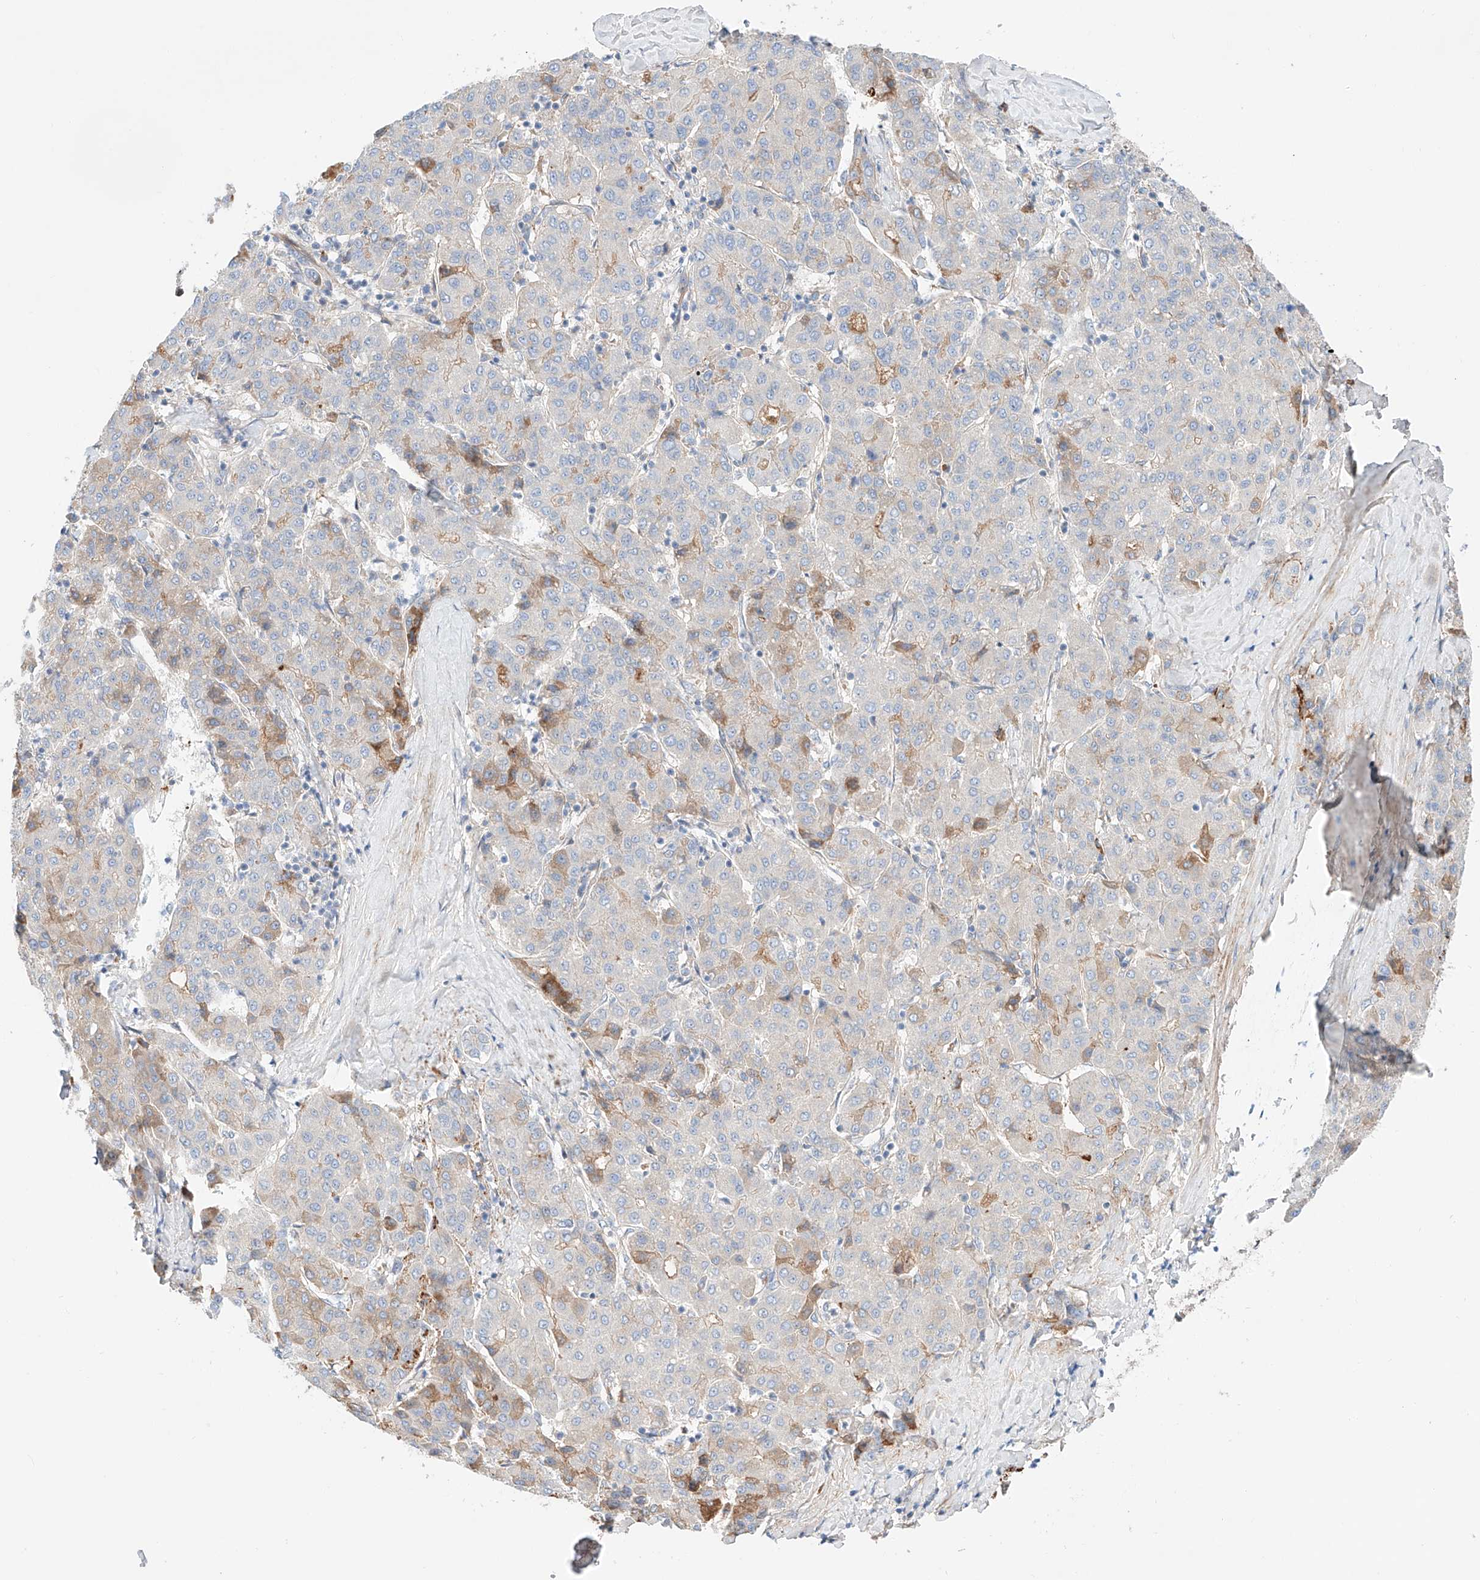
{"staining": {"intensity": "moderate", "quantity": "<25%", "location": "cytoplasmic/membranous"}, "tissue": "liver cancer", "cell_type": "Tumor cells", "image_type": "cancer", "snomed": [{"axis": "morphology", "description": "Carcinoma, Hepatocellular, NOS"}, {"axis": "topography", "description": "Liver"}], "caption": "Hepatocellular carcinoma (liver) was stained to show a protein in brown. There is low levels of moderate cytoplasmic/membranous staining in approximately <25% of tumor cells.", "gene": "PGGT1B", "patient": {"sex": "male", "age": 65}}